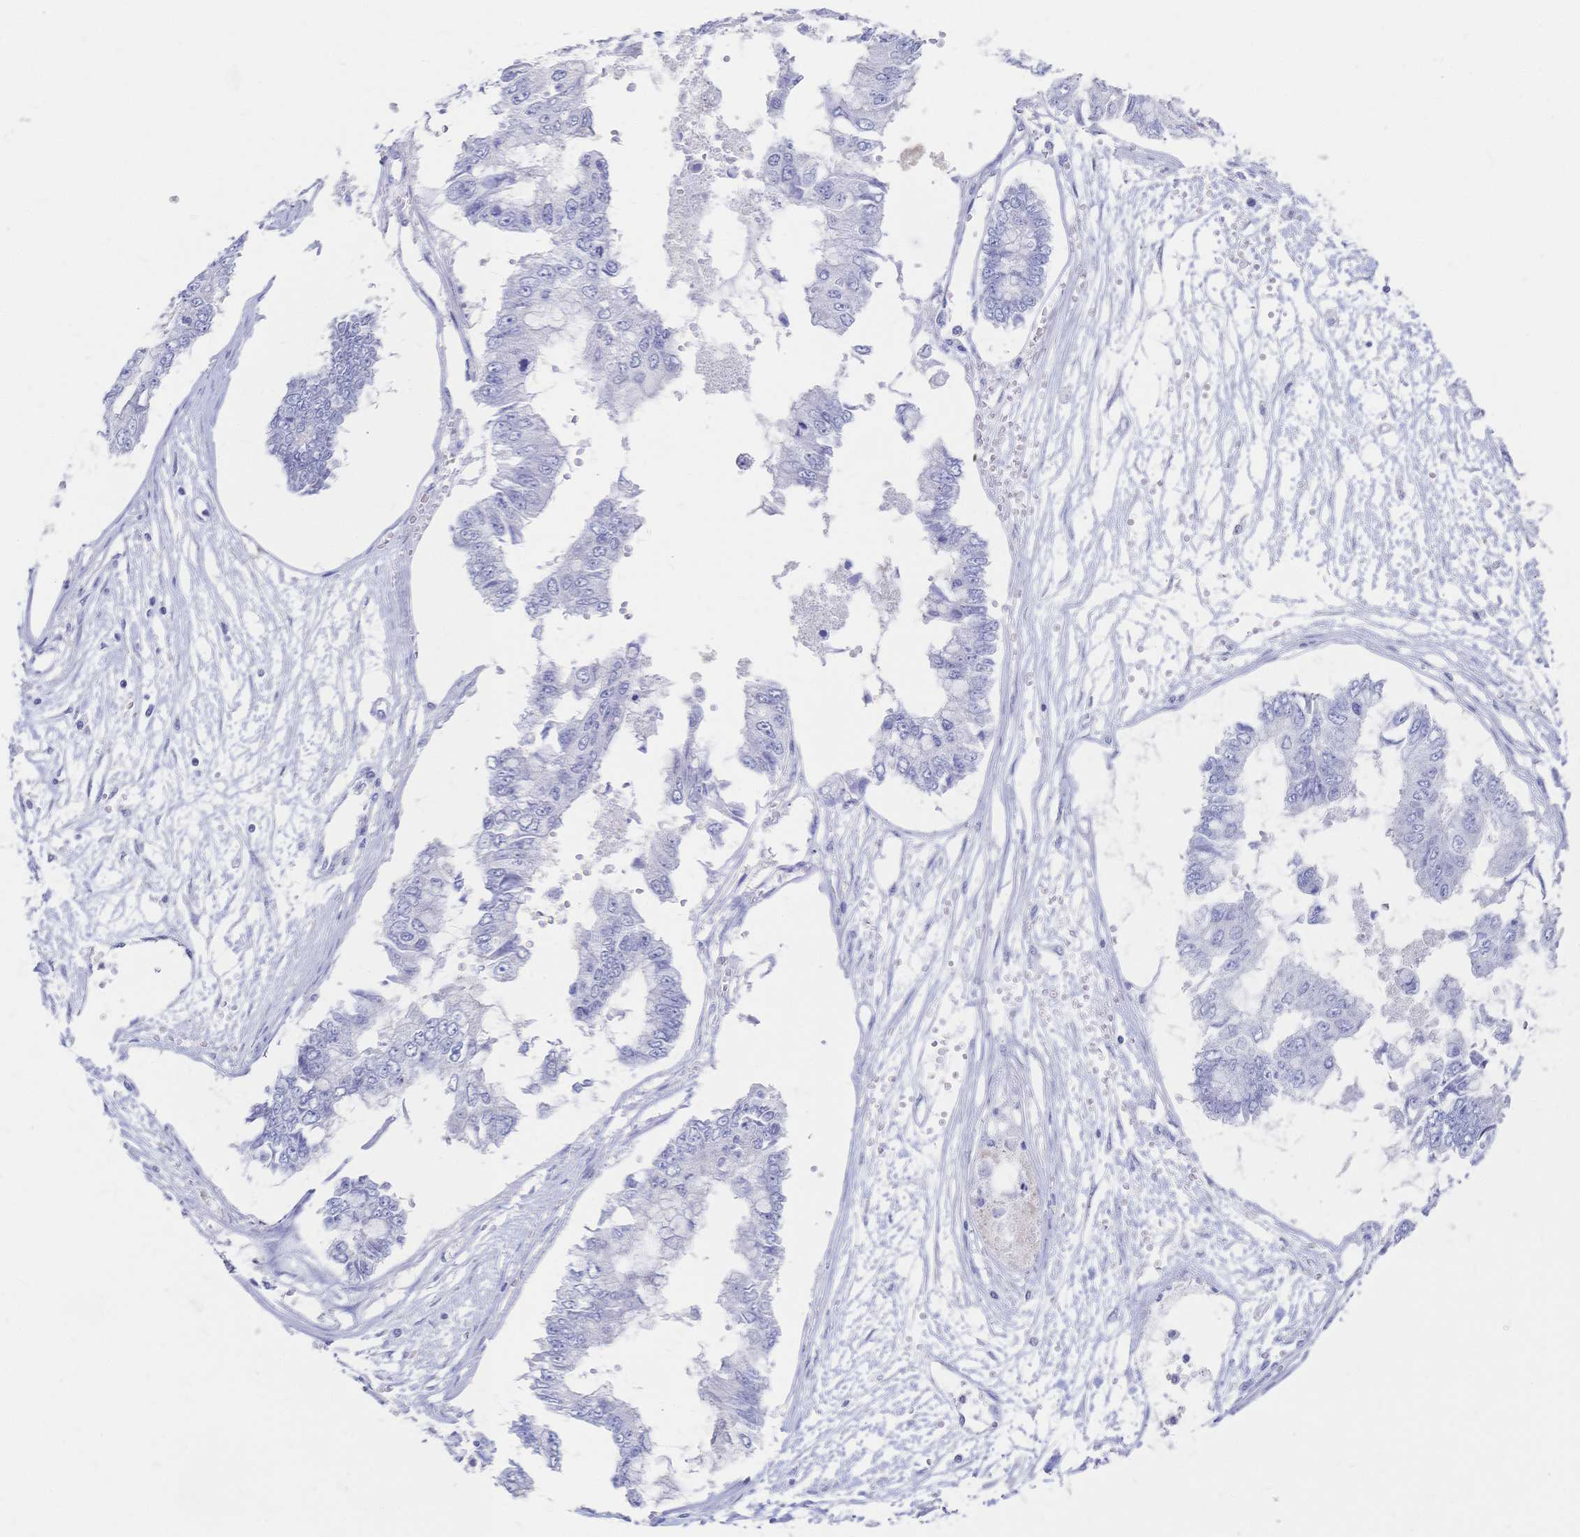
{"staining": {"intensity": "negative", "quantity": "none", "location": "none"}, "tissue": "ovarian cancer", "cell_type": "Tumor cells", "image_type": "cancer", "snomed": [{"axis": "morphology", "description": "Cystadenocarcinoma, mucinous, NOS"}, {"axis": "topography", "description": "Ovary"}], "caption": "Immunohistochemistry (IHC) photomicrograph of ovarian mucinous cystadenocarcinoma stained for a protein (brown), which demonstrates no positivity in tumor cells.", "gene": "IL2RB", "patient": {"sex": "female", "age": 72}}